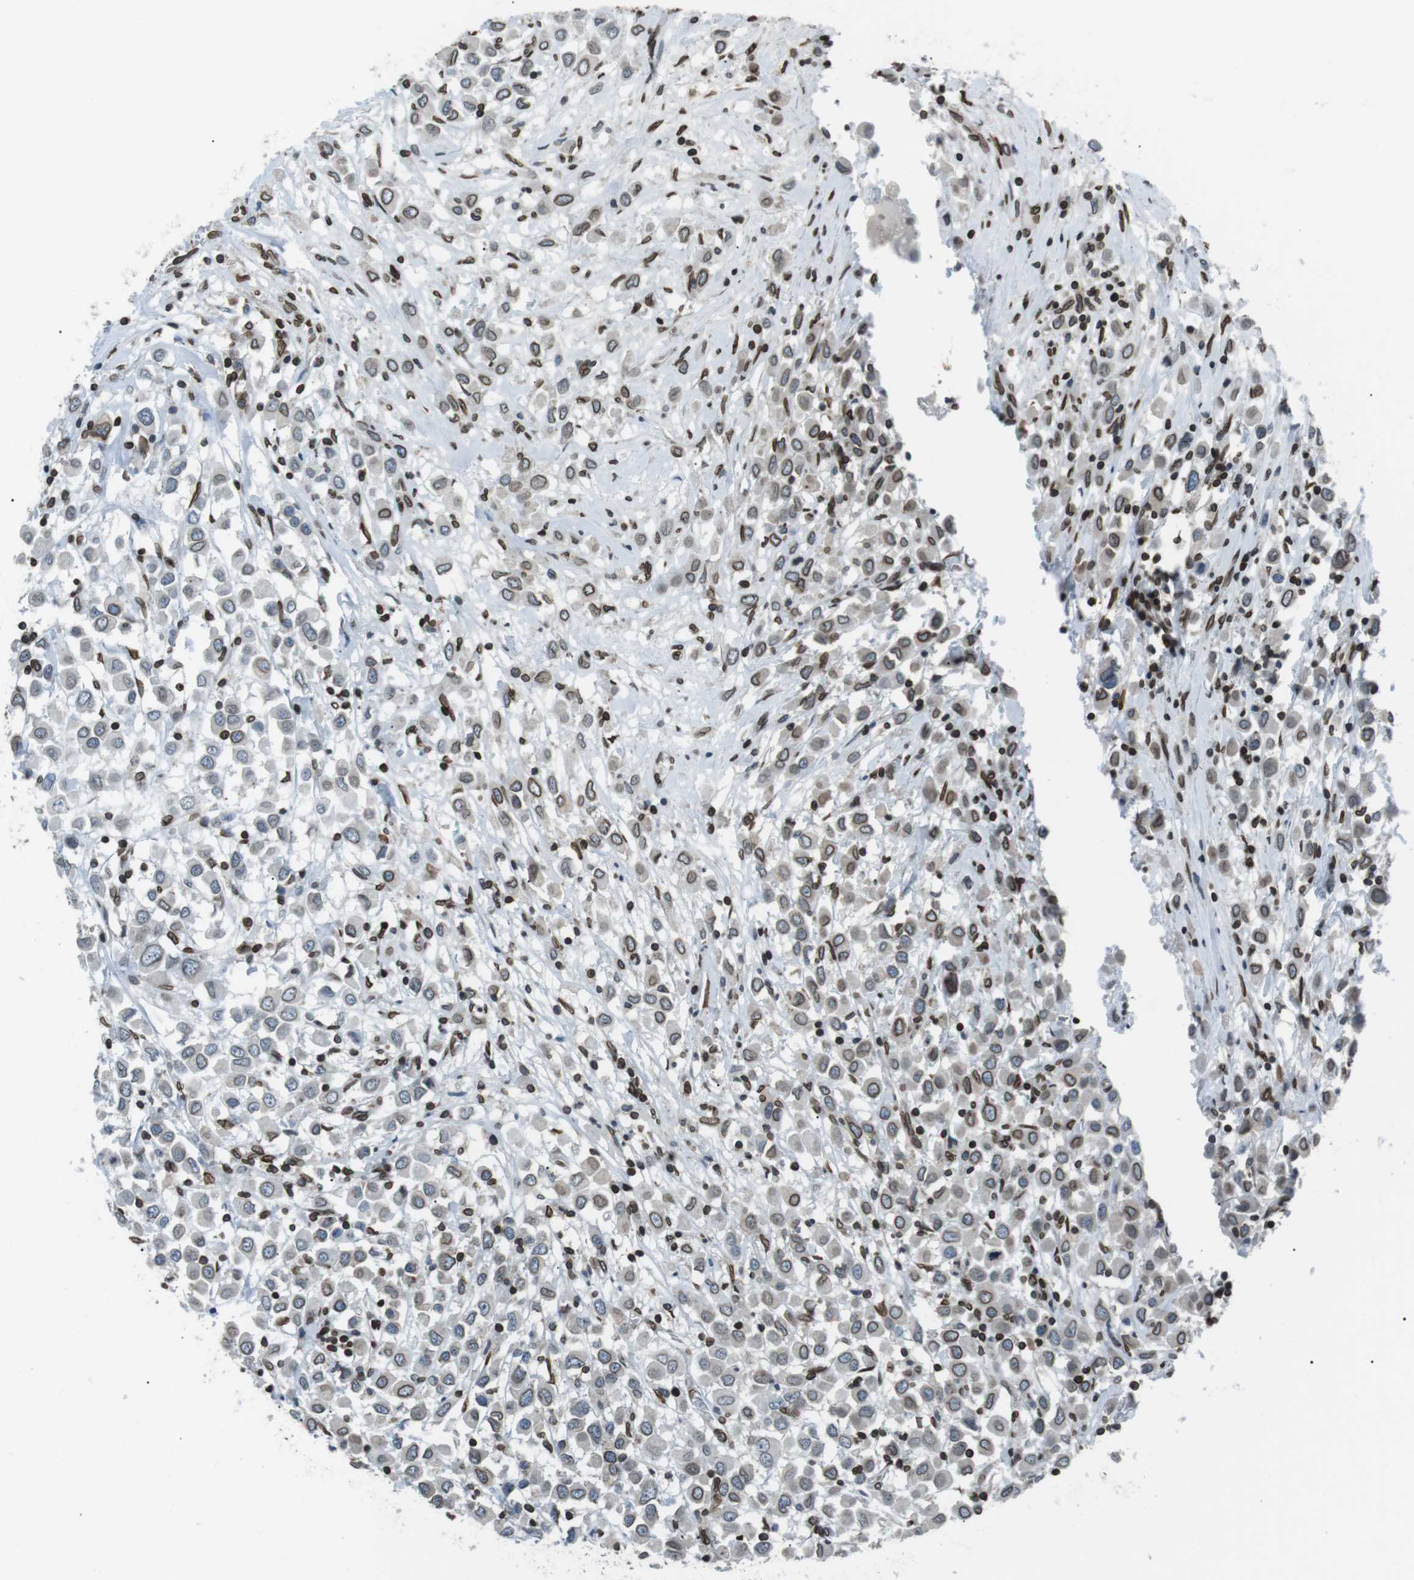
{"staining": {"intensity": "moderate", "quantity": "25%-75%", "location": "cytoplasmic/membranous,nuclear"}, "tissue": "breast cancer", "cell_type": "Tumor cells", "image_type": "cancer", "snomed": [{"axis": "morphology", "description": "Duct carcinoma"}, {"axis": "topography", "description": "Breast"}], "caption": "Human breast cancer stained with a brown dye demonstrates moderate cytoplasmic/membranous and nuclear positive positivity in about 25%-75% of tumor cells.", "gene": "TMX4", "patient": {"sex": "female", "age": 61}}